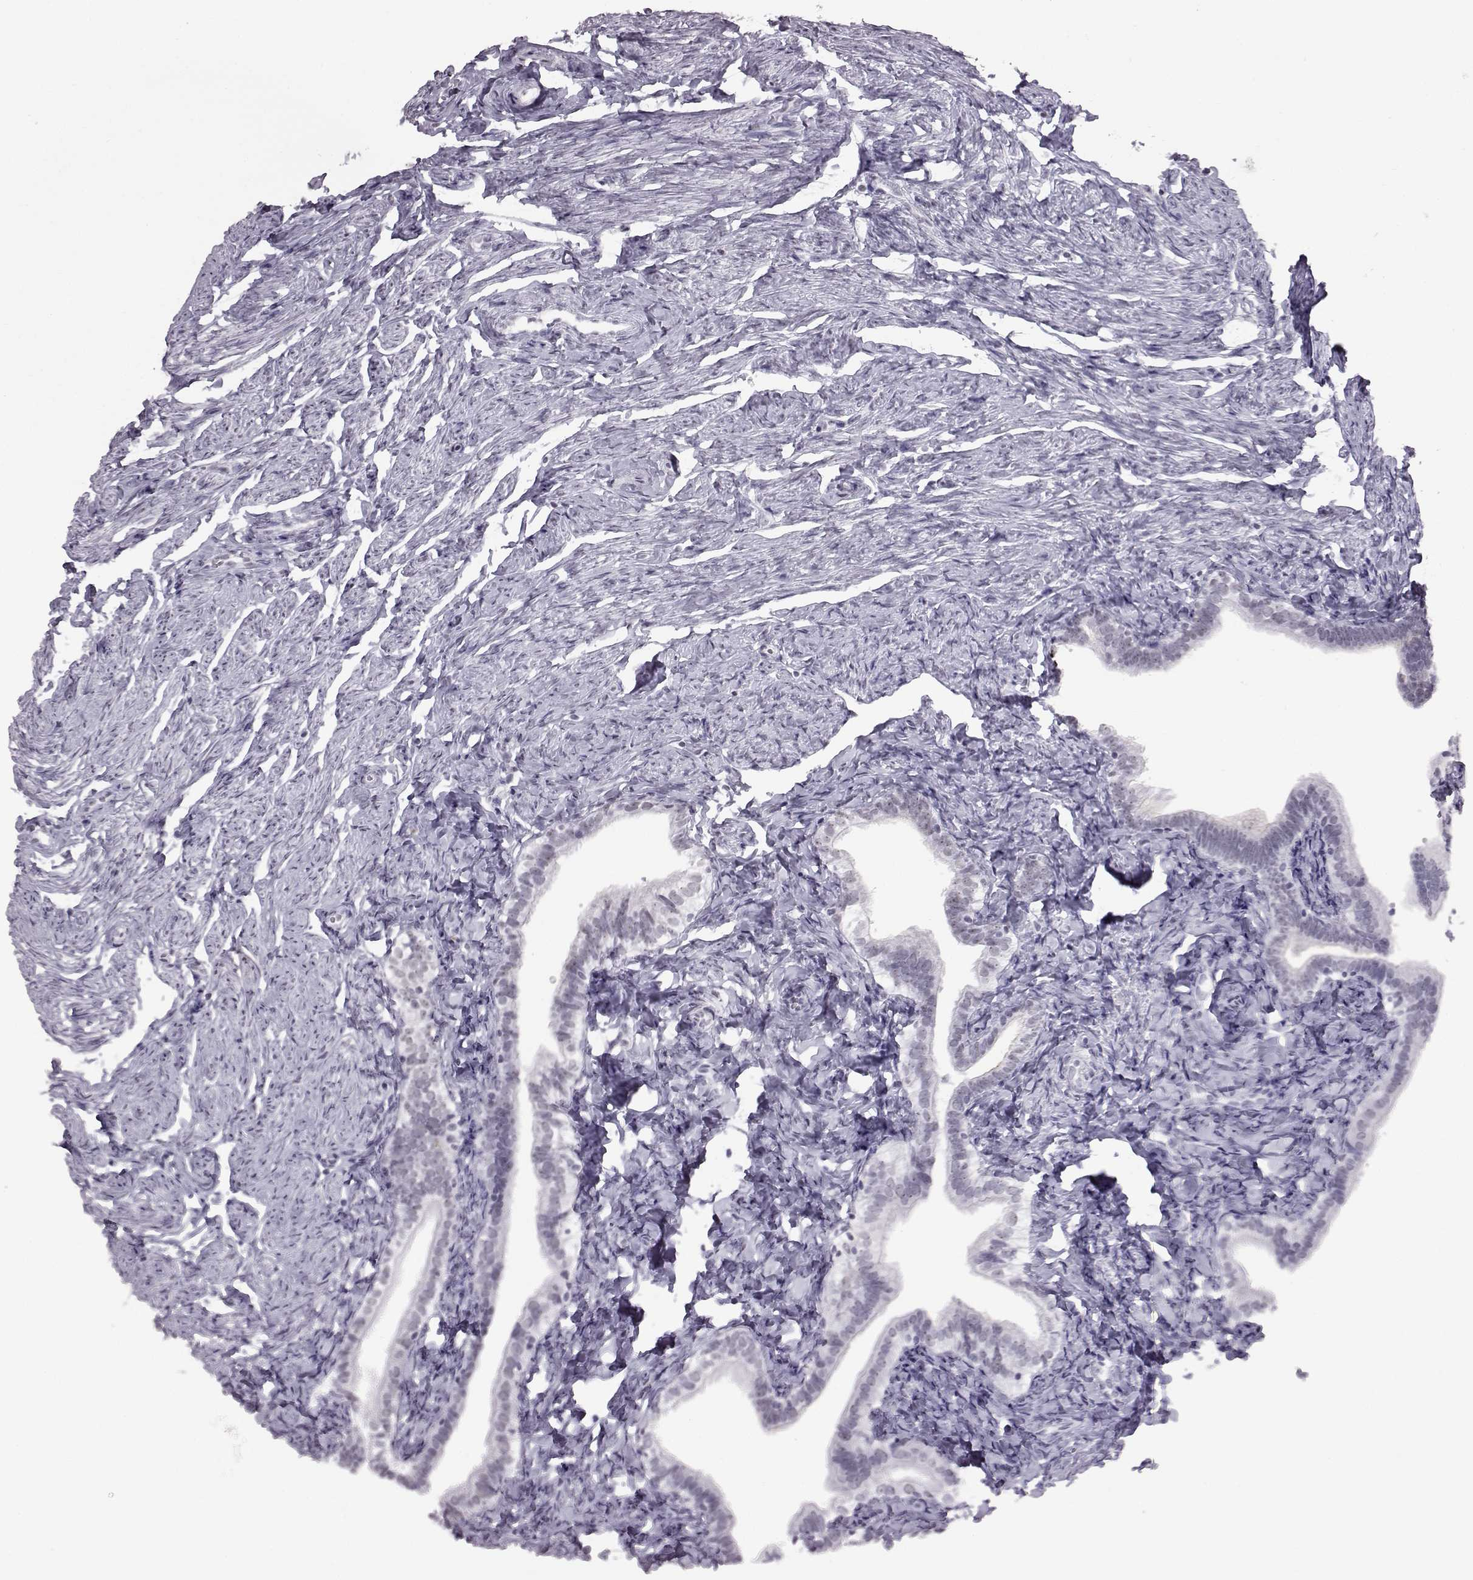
{"staining": {"intensity": "negative", "quantity": "none", "location": "none"}, "tissue": "fallopian tube", "cell_type": "Glandular cells", "image_type": "normal", "snomed": [{"axis": "morphology", "description": "Normal tissue, NOS"}, {"axis": "topography", "description": "Fallopian tube"}], "caption": "DAB (3,3'-diaminobenzidine) immunohistochemical staining of benign human fallopian tube displays no significant expression in glandular cells. (DAB (3,3'-diaminobenzidine) IHC visualized using brightfield microscopy, high magnification).", "gene": "ADGRG2", "patient": {"sex": "female", "age": 41}}